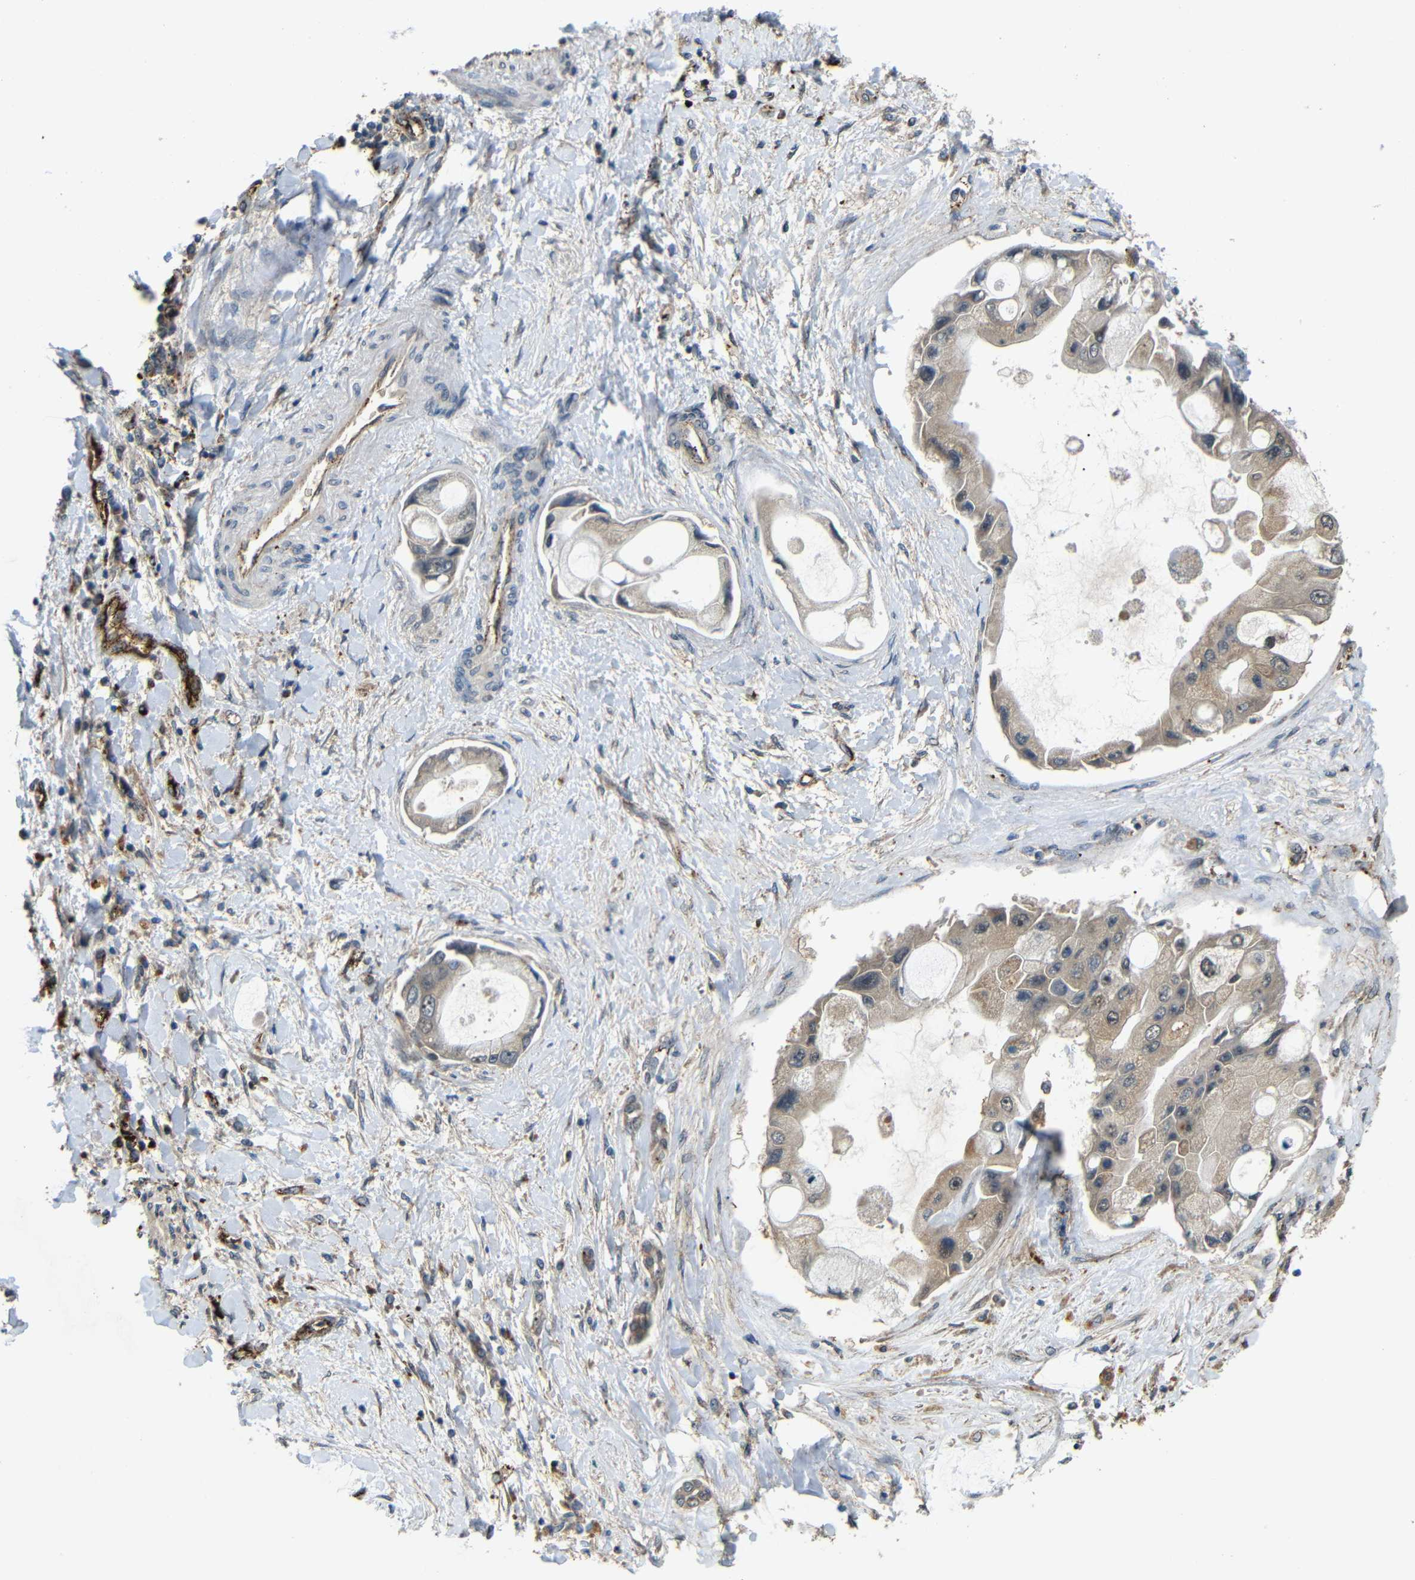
{"staining": {"intensity": "weak", "quantity": ">75%", "location": "cytoplasmic/membranous"}, "tissue": "liver cancer", "cell_type": "Tumor cells", "image_type": "cancer", "snomed": [{"axis": "morphology", "description": "Cholangiocarcinoma"}, {"axis": "topography", "description": "Liver"}], "caption": "Cholangiocarcinoma (liver) stained with immunohistochemistry (IHC) exhibits weak cytoplasmic/membranous expression in about >75% of tumor cells. The staining is performed using DAB (3,3'-diaminobenzidine) brown chromogen to label protein expression. The nuclei are counter-stained blue using hematoxylin.", "gene": "ATP7A", "patient": {"sex": "male", "age": 50}}